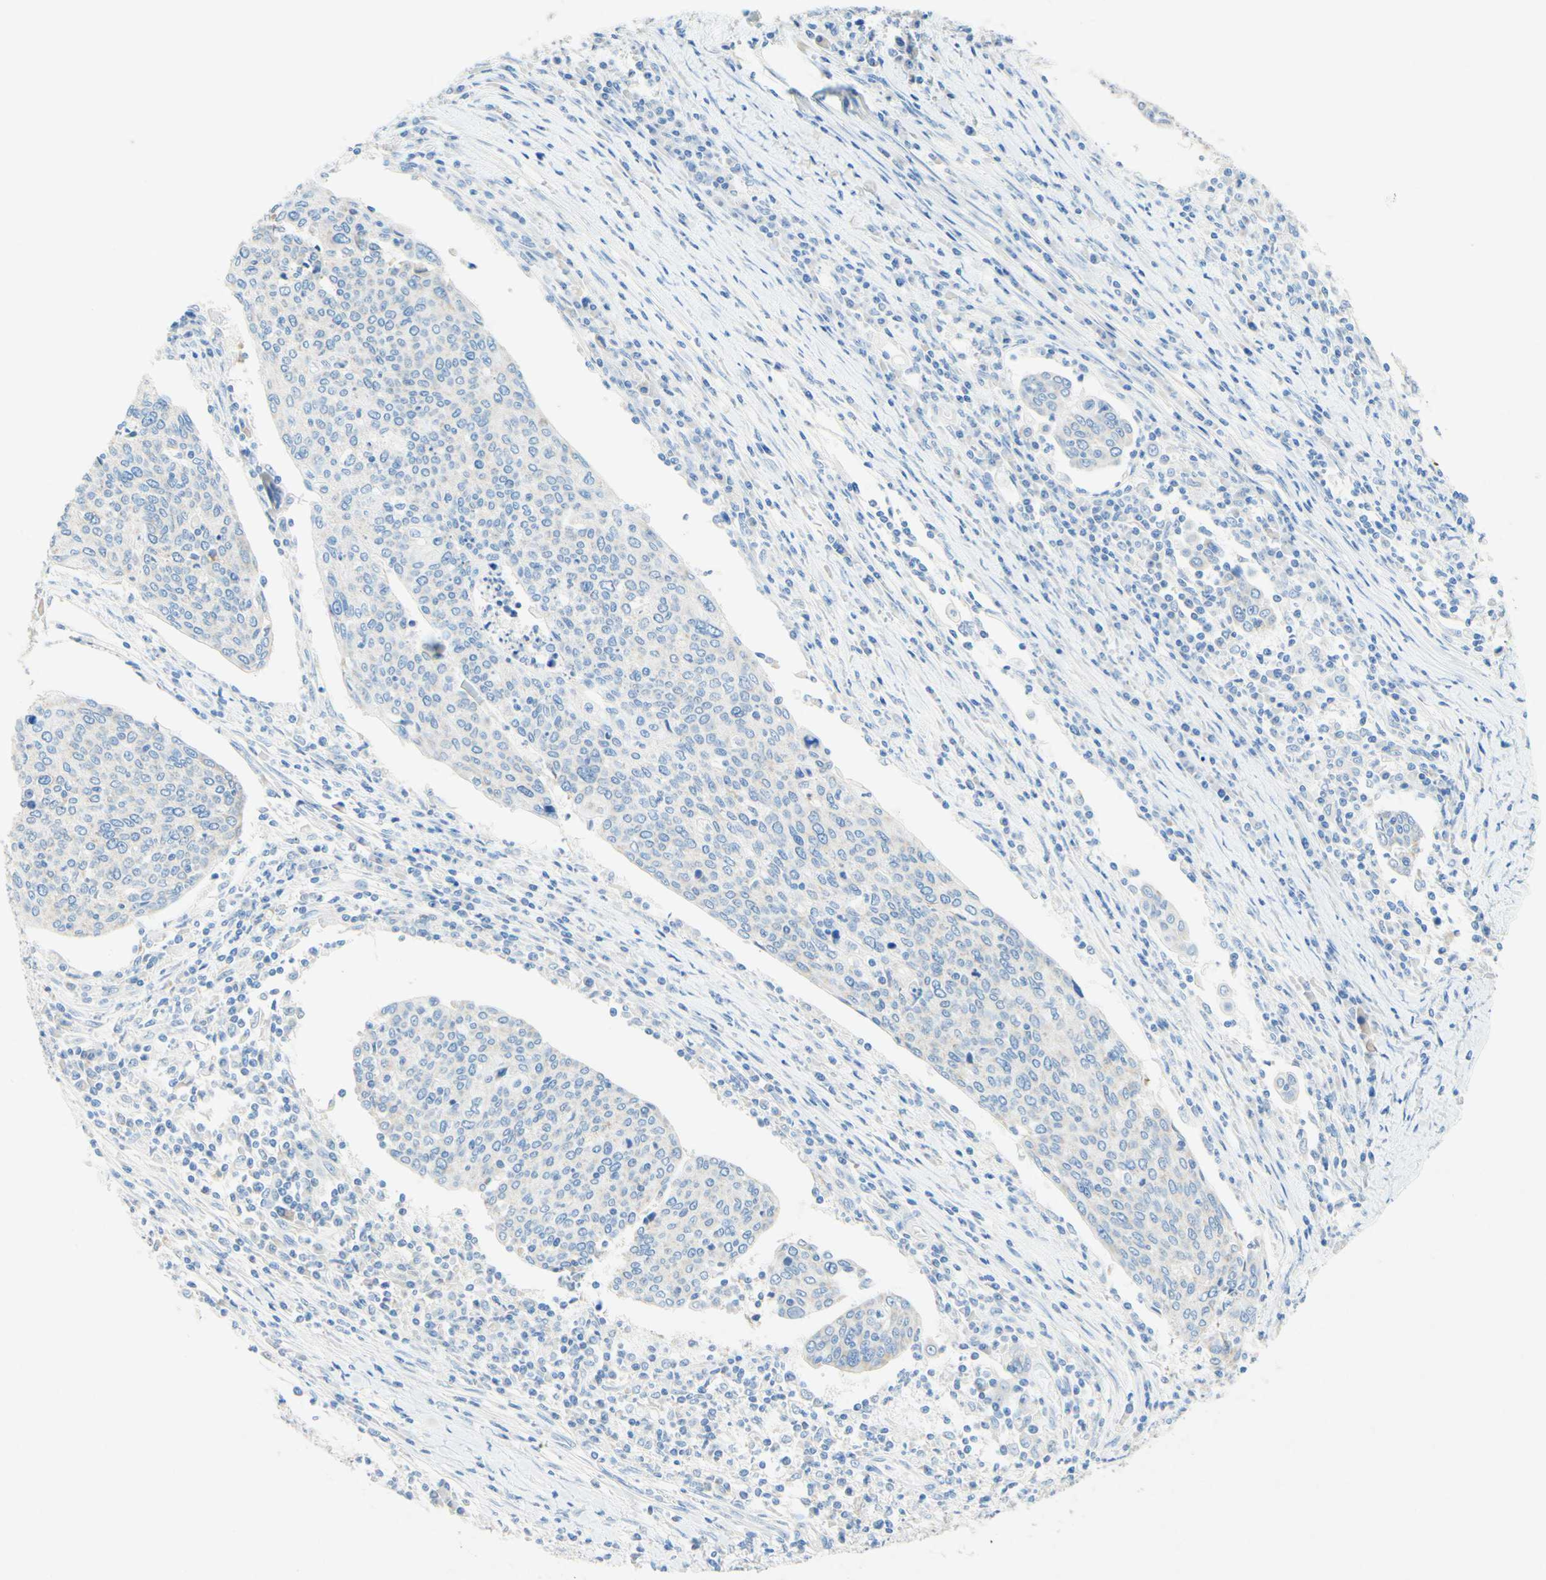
{"staining": {"intensity": "negative", "quantity": "none", "location": "none"}, "tissue": "cervical cancer", "cell_type": "Tumor cells", "image_type": "cancer", "snomed": [{"axis": "morphology", "description": "Squamous cell carcinoma, NOS"}, {"axis": "topography", "description": "Cervix"}], "caption": "Tumor cells show no significant positivity in squamous cell carcinoma (cervical).", "gene": "SLC46A1", "patient": {"sex": "female", "age": 40}}